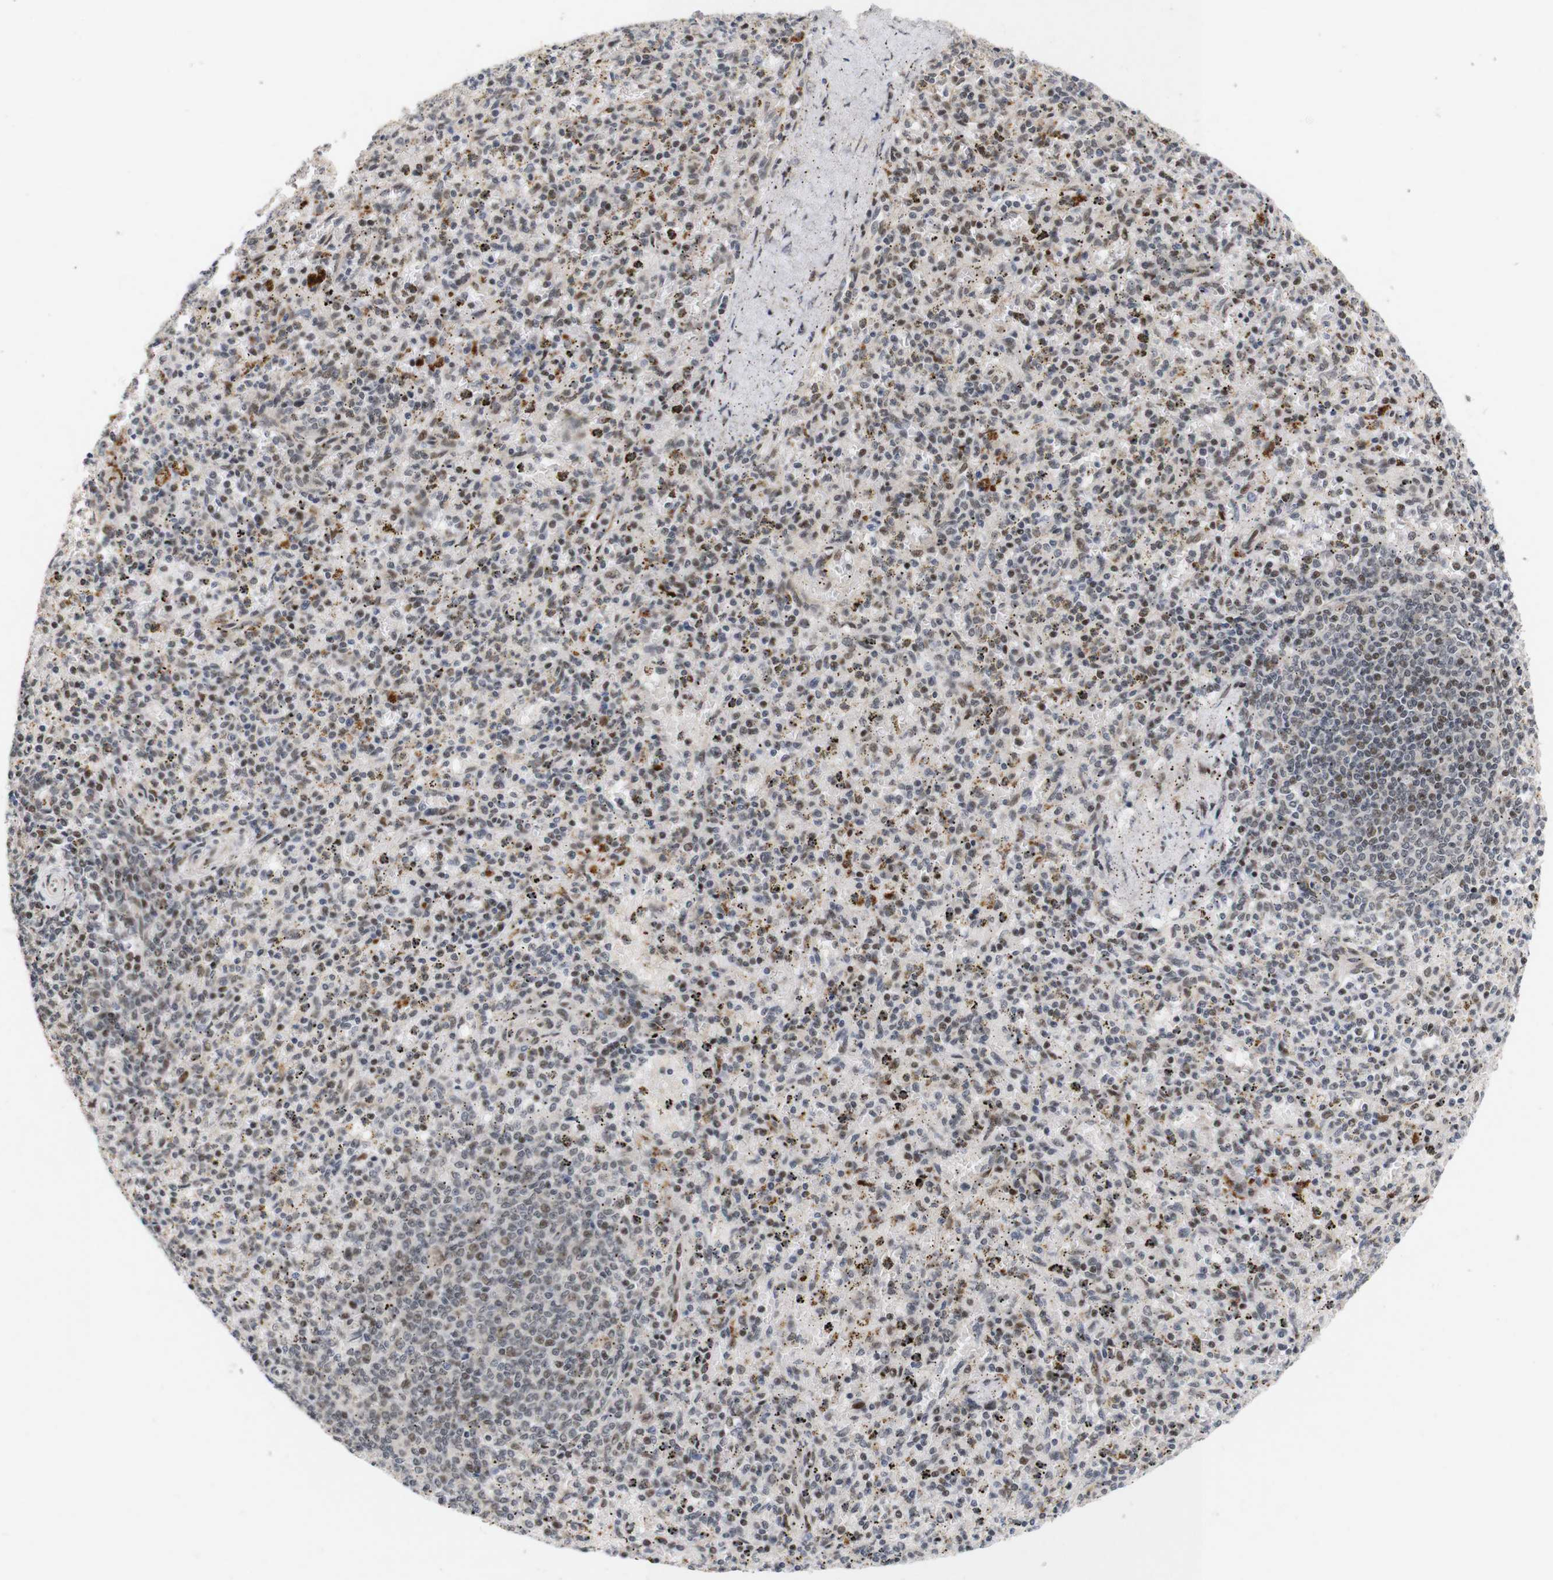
{"staining": {"intensity": "moderate", "quantity": "25%-75%", "location": "cytoplasmic/membranous,nuclear"}, "tissue": "spleen", "cell_type": "Cells in red pulp", "image_type": "normal", "snomed": [{"axis": "morphology", "description": "Normal tissue, NOS"}, {"axis": "topography", "description": "Spleen"}], "caption": "The micrograph shows a brown stain indicating the presence of a protein in the cytoplasmic/membranous,nuclear of cells in red pulp in spleen. Nuclei are stained in blue.", "gene": "PYM1", "patient": {"sex": "male", "age": 72}}